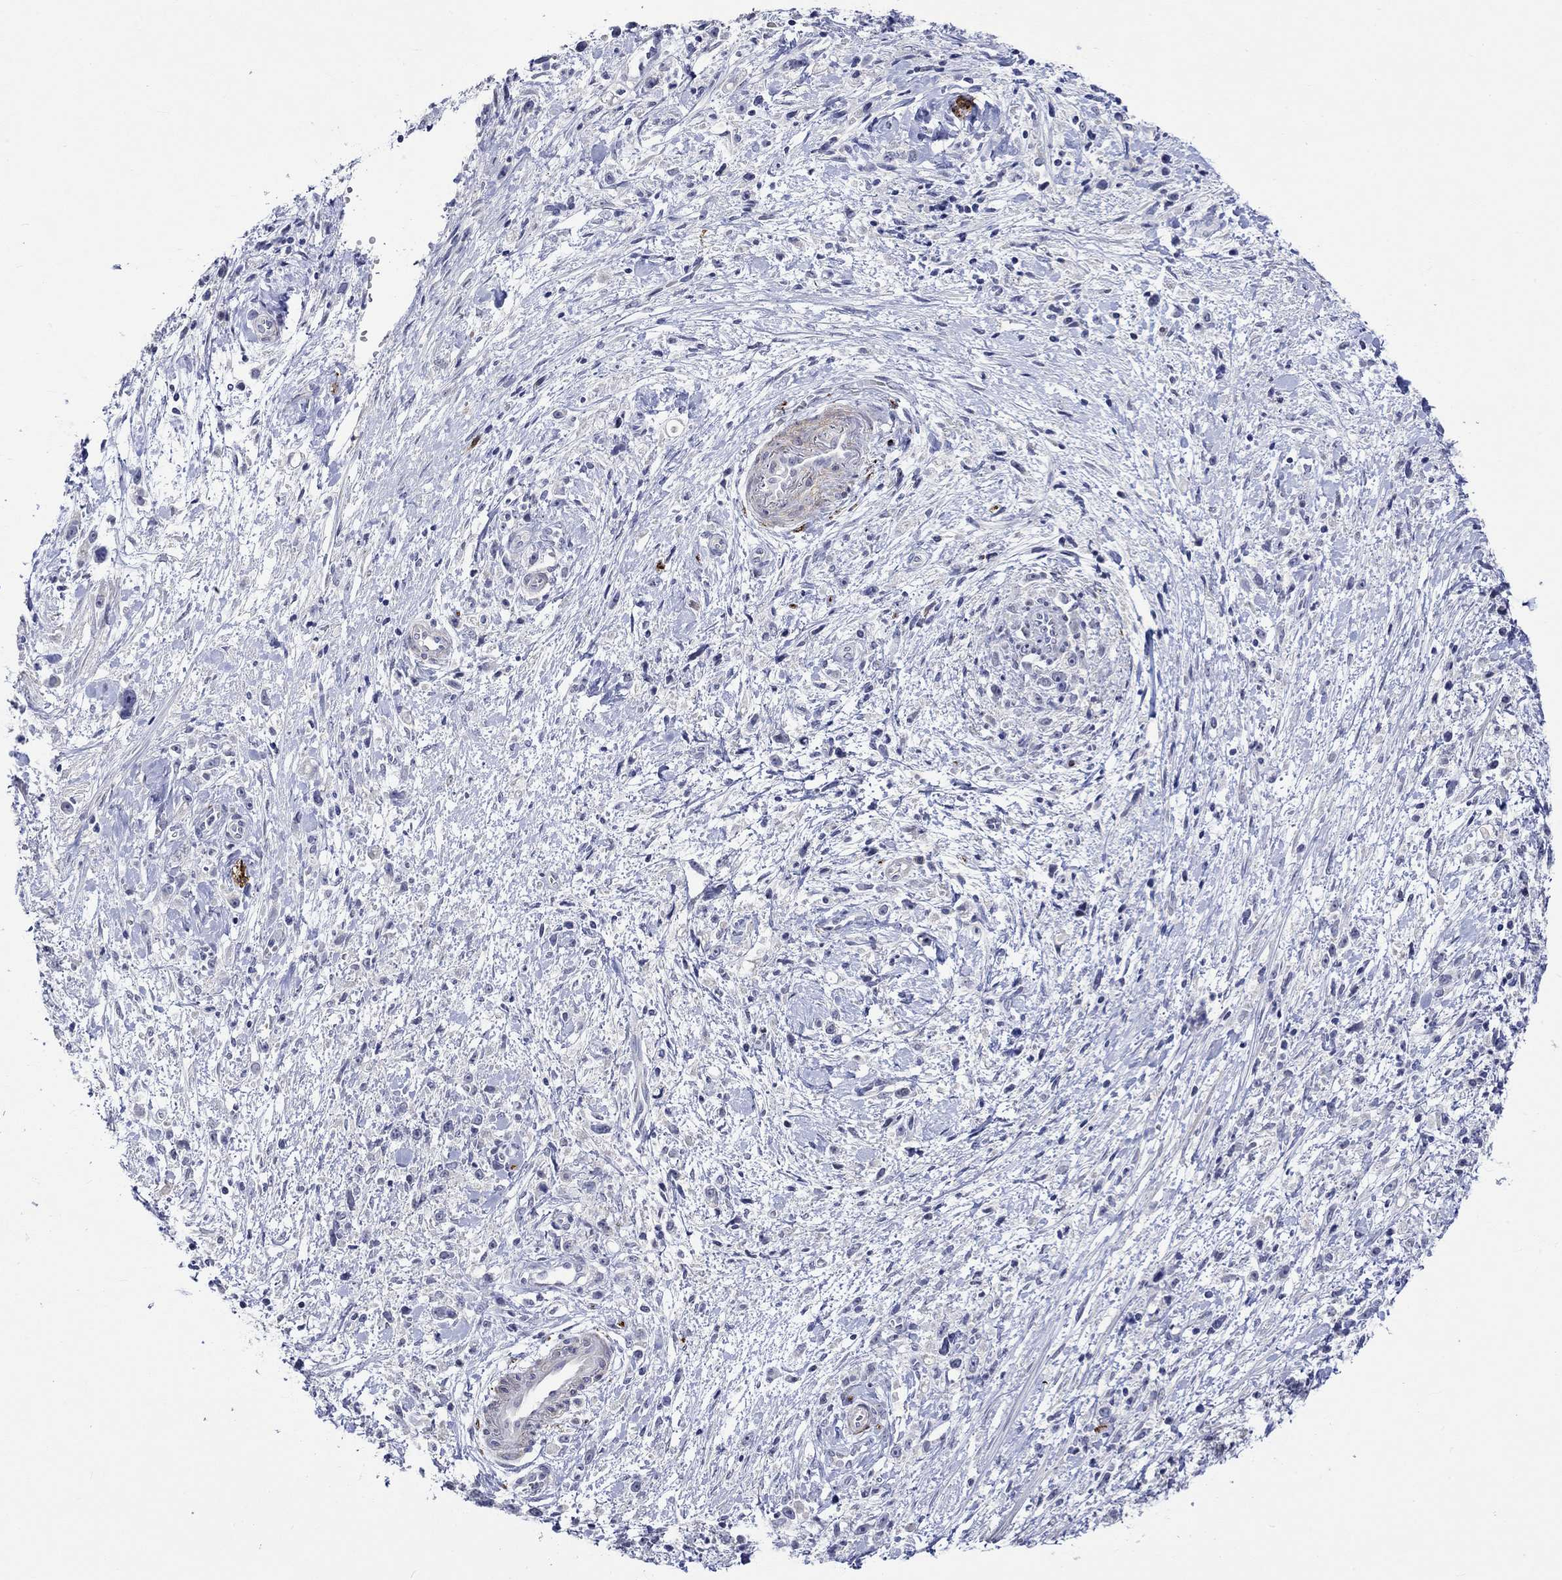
{"staining": {"intensity": "negative", "quantity": "none", "location": "none"}, "tissue": "stomach cancer", "cell_type": "Tumor cells", "image_type": "cancer", "snomed": [{"axis": "morphology", "description": "Adenocarcinoma, NOS"}, {"axis": "topography", "description": "Stomach"}], "caption": "The photomicrograph shows no staining of tumor cells in stomach cancer.", "gene": "CRYAB", "patient": {"sex": "female", "age": 59}}